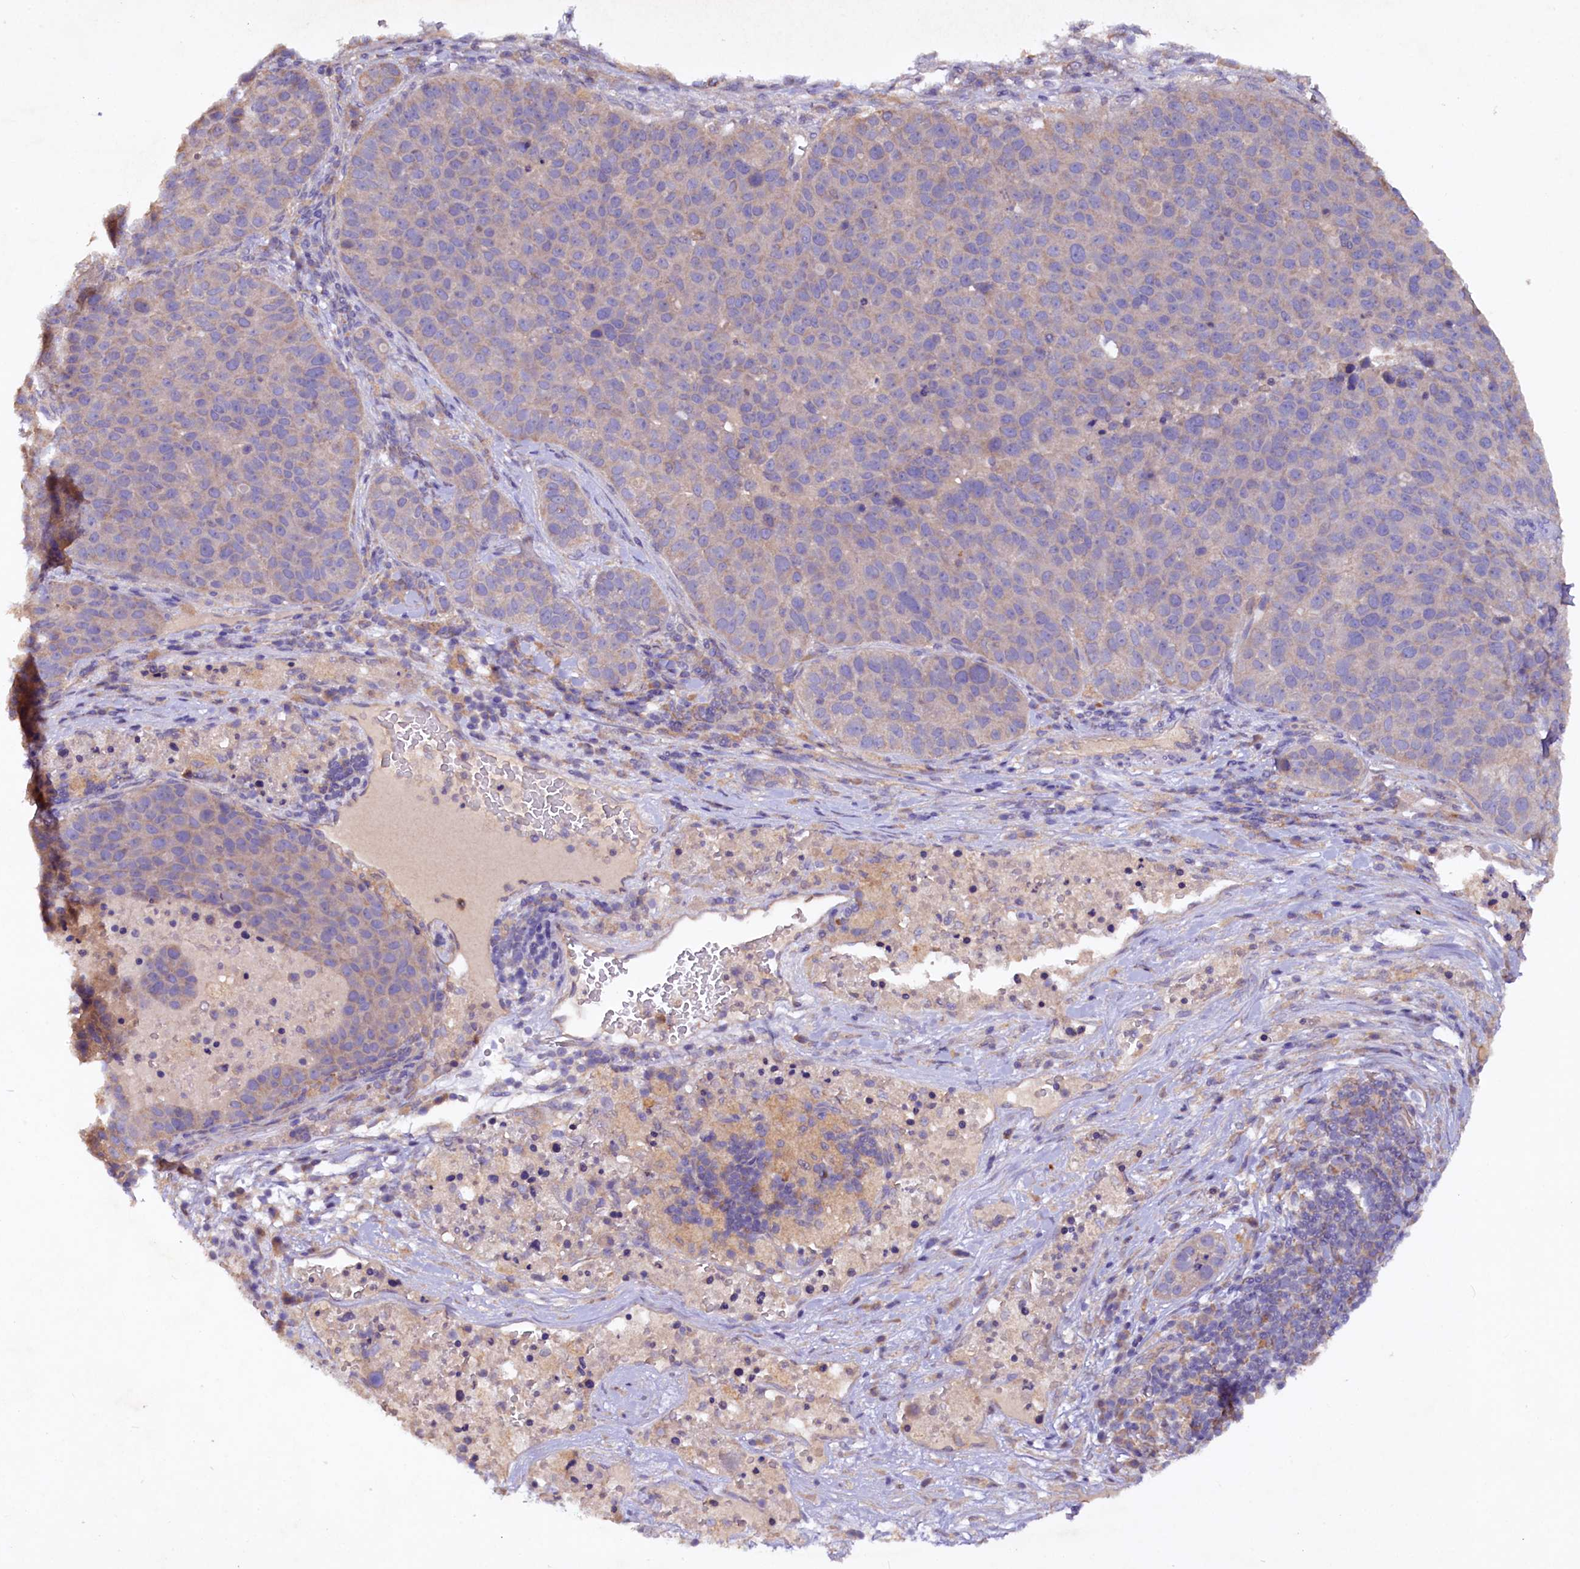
{"staining": {"intensity": "negative", "quantity": "none", "location": "none"}, "tissue": "pancreatic cancer", "cell_type": "Tumor cells", "image_type": "cancer", "snomed": [{"axis": "morphology", "description": "Adenocarcinoma, NOS"}, {"axis": "topography", "description": "Pancreas"}], "caption": "This is an IHC micrograph of adenocarcinoma (pancreatic). There is no staining in tumor cells.", "gene": "ETFBKMT", "patient": {"sex": "female", "age": 61}}